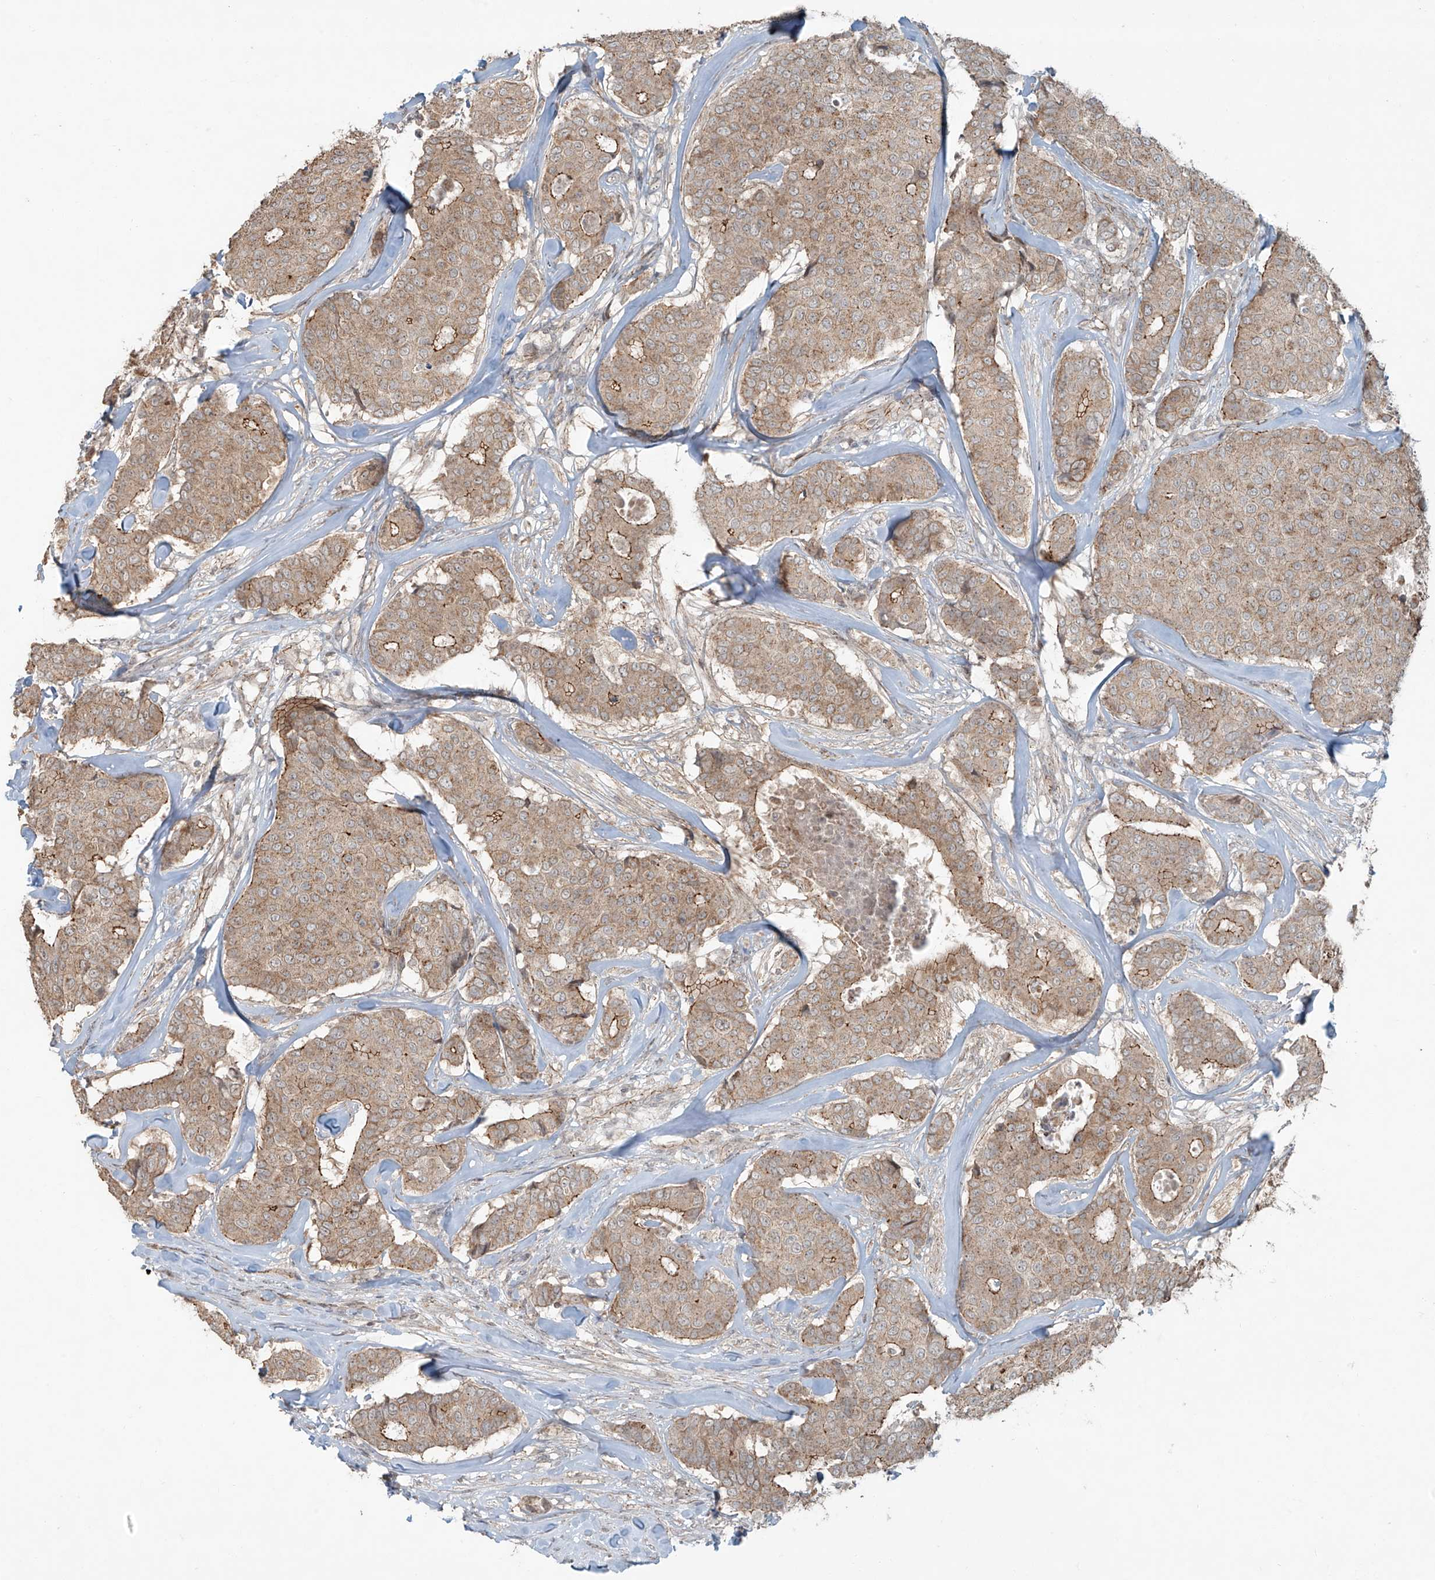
{"staining": {"intensity": "moderate", "quantity": ">75%", "location": "cytoplasmic/membranous"}, "tissue": "breast cancer", "cell_type": "Tumor cells", "image_type": "cancer", "snomed": [{"axis": "morphology", "description": "Duct carcinoma"}, {"axis": "topography", "description": "Breast"}], "caption": "A brown stain shows moderate cytoplasmic/membranous expression of a protein in breast infiltrating ductal carcinoma tumor cells. (DAB IHC, brown staining for protein, blue staining for nuclei).", "gene": "ZNF16", "patient": {"sex": "female", "age": 75}}